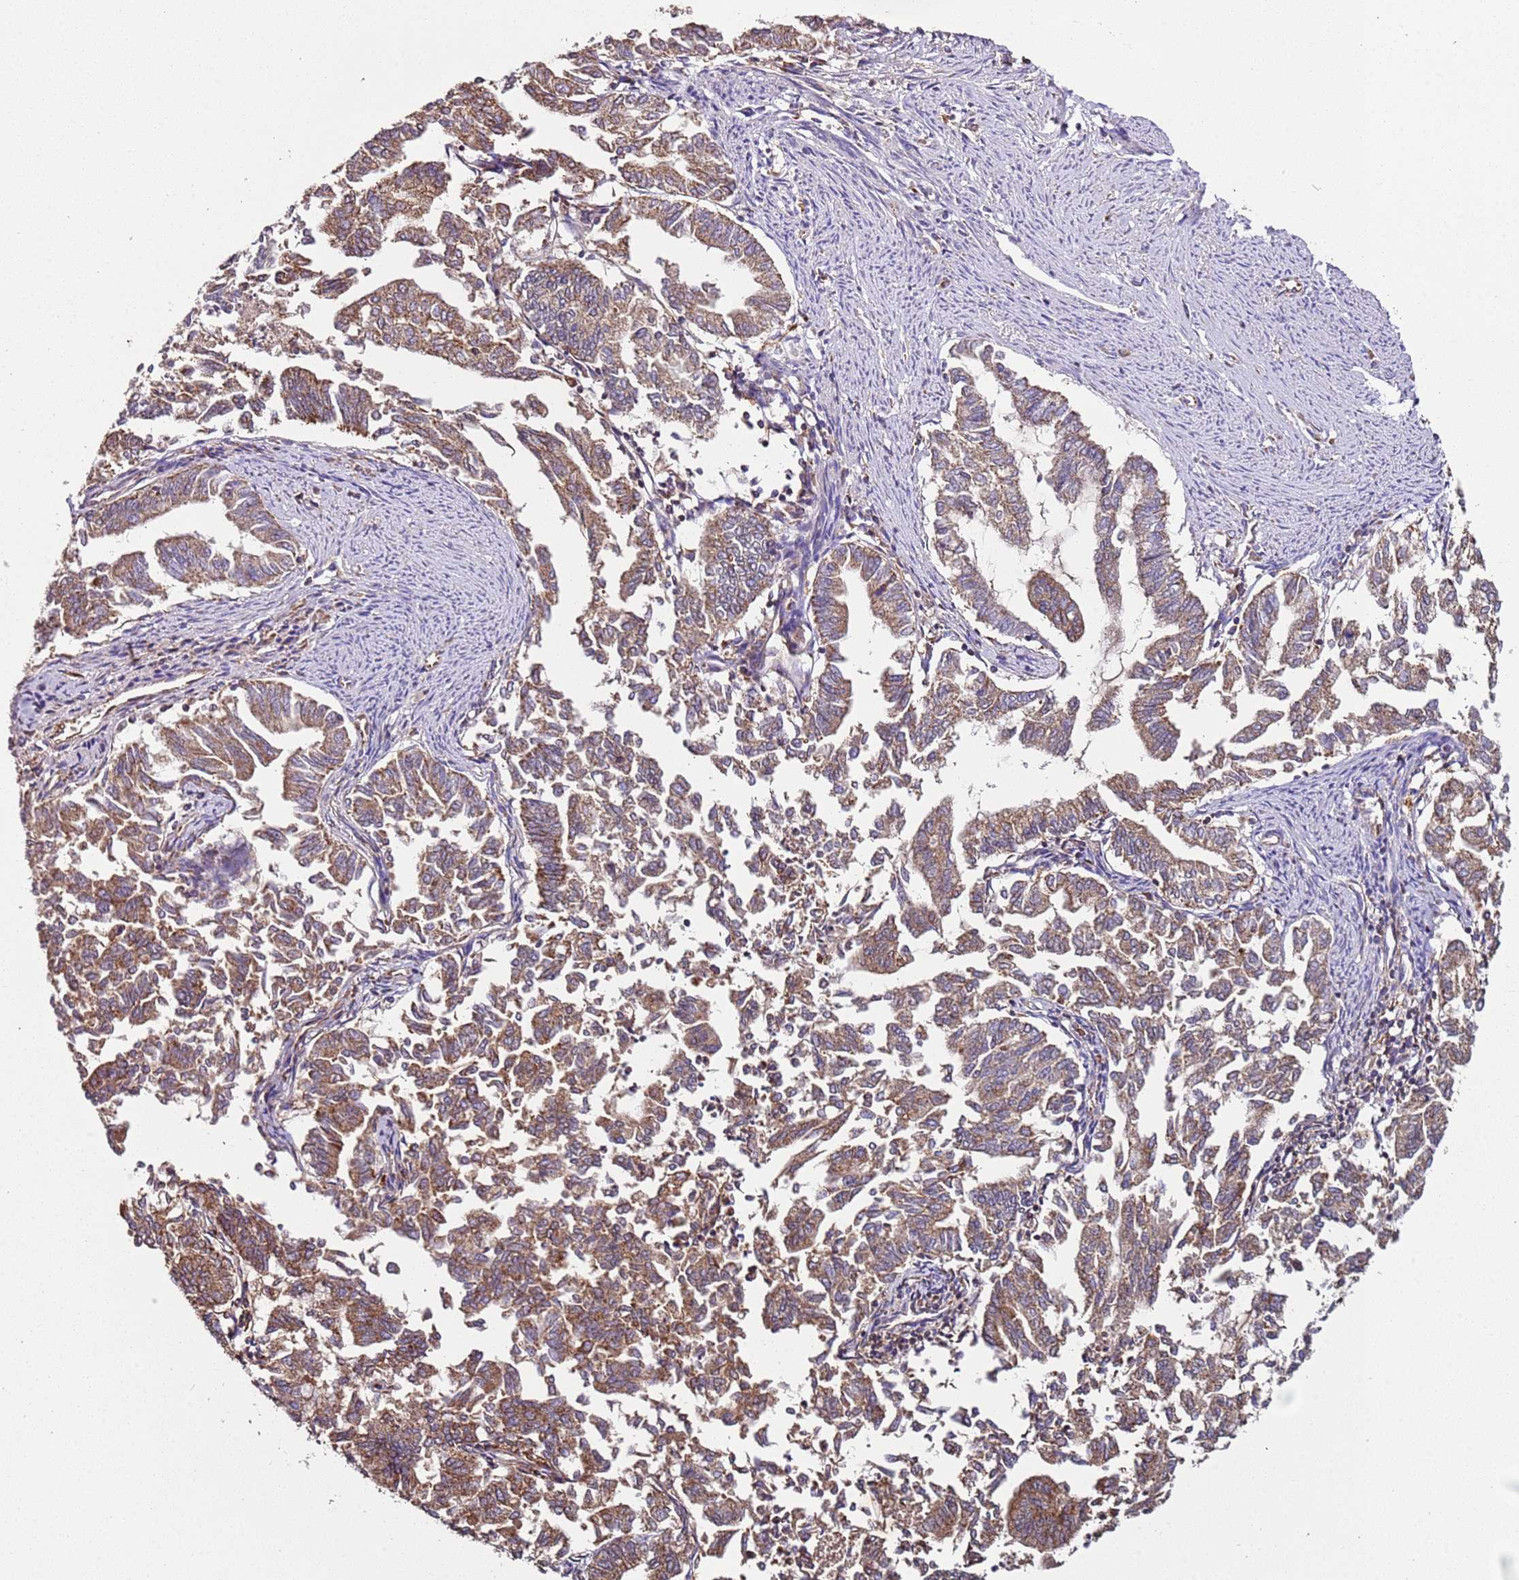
{"staining": {"intensity": "moderate", "quantity": ">75%", "location": "cytoplasmic/membranous"}, "tissue": "endometrial cancer", "cell_type": "Tumor cells", "image_type": "cancer", "snomed": [{"axis": "morphology", "description": "Adenocarcinoma, NOS"}, {"axis": "topography", "description": "Endometrium"}], "caption": "A brown stain shows moderate cytoplasmic/membranous expression of a protein in human endometrial cancer (adenocarcinoma) tumor cells.", "gene": "RMND5A", "patient": {"sex": "female", "age": 79}}